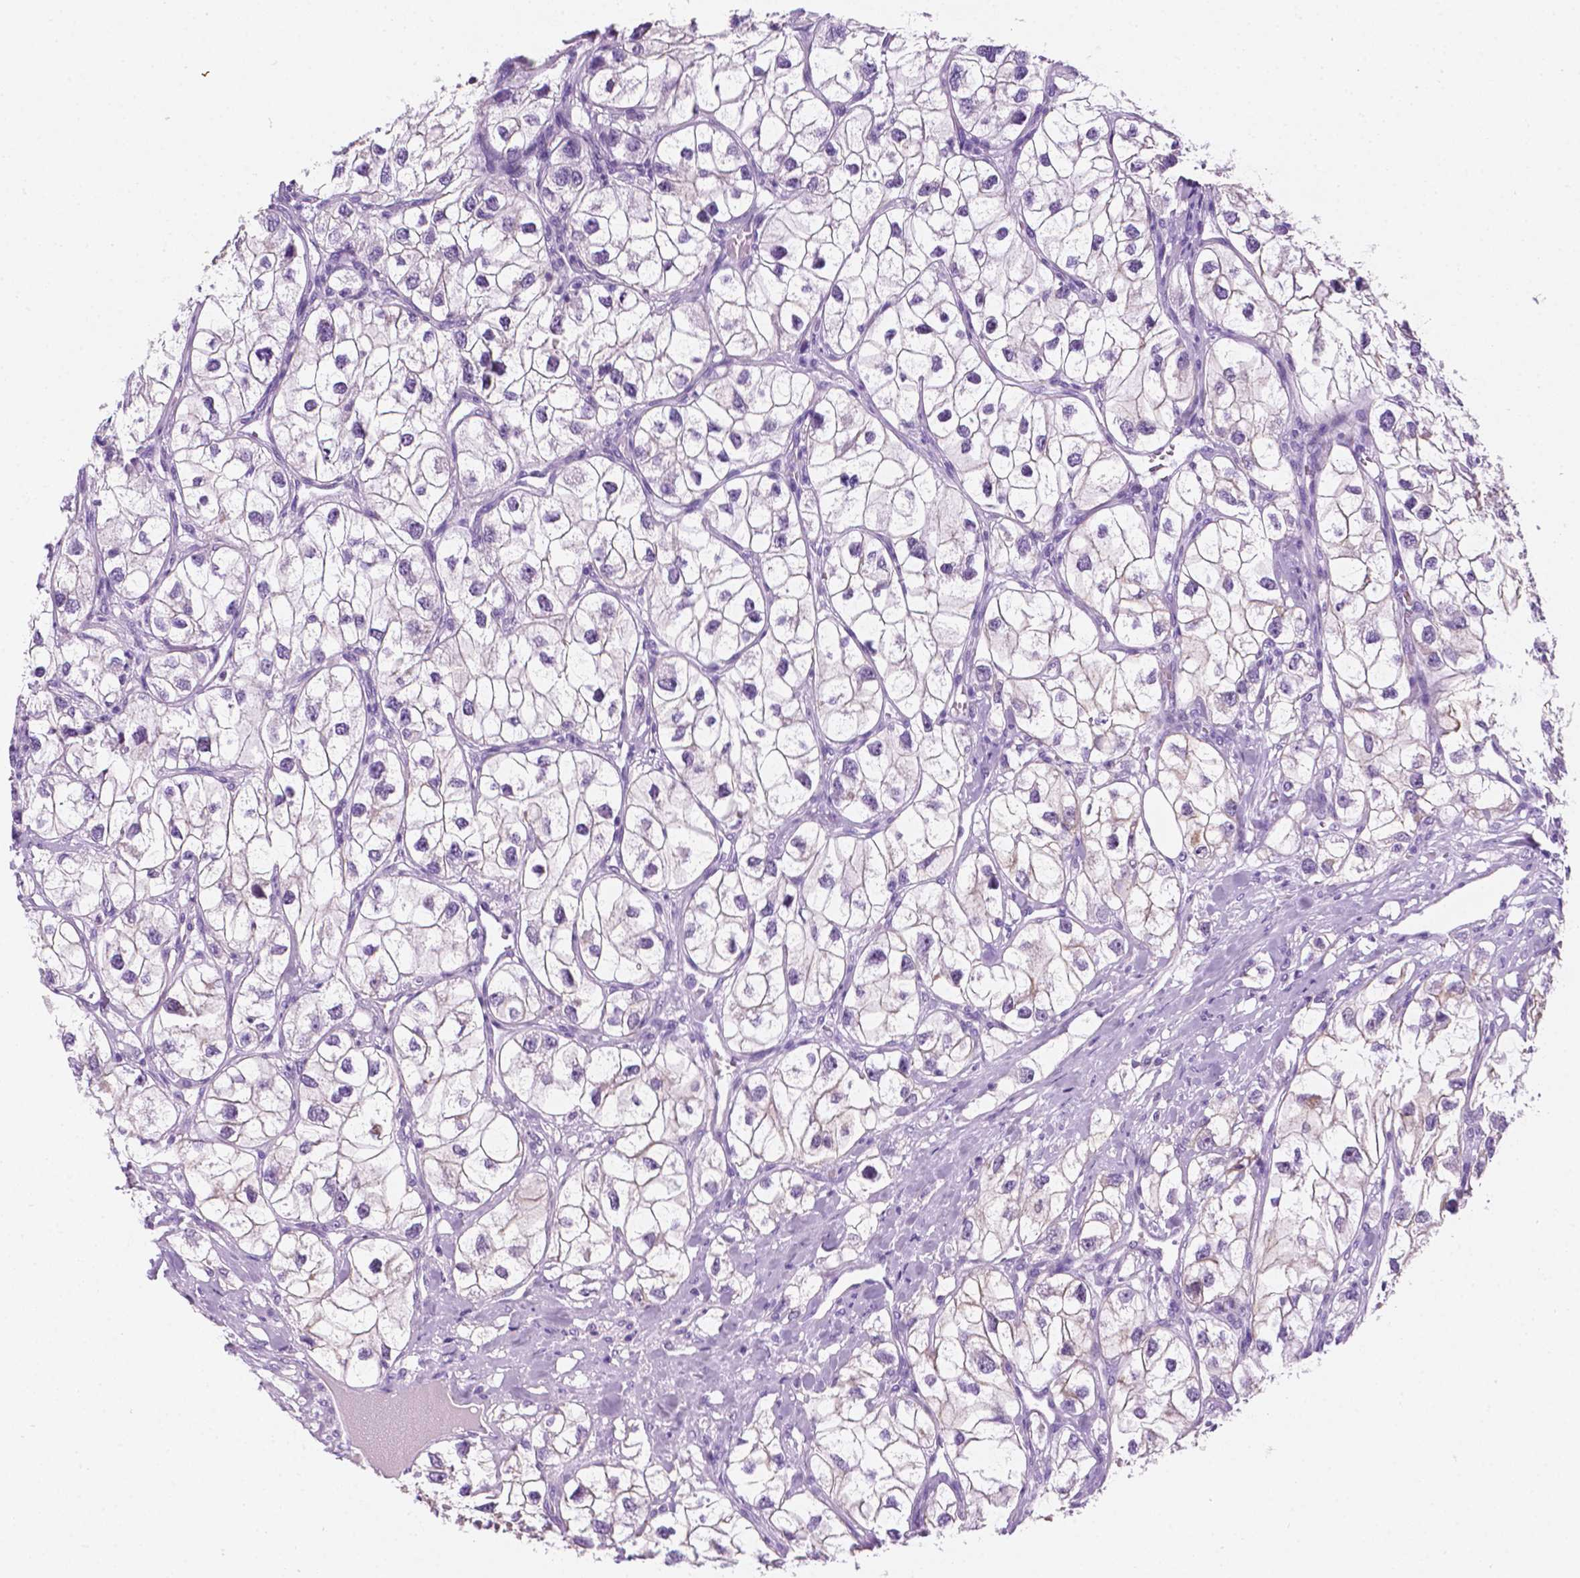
{"staining": {"intensity": "negative", "quantity": "none", "location": "none"}, "tissue": "renal cancer", "cell_type": "Tumor cells", "image_type": "cancer", "snomed": [{"axis": "morphology", "description": "Adenocarcinoma, NOS"}, {"axis": "topography", "description": "Kidney"}], "caption": "IHC of renal adenocarcinoma displays no staining in tumor cells.", "gene": "PPL", "patient": {"sex": "male", "age": 59}}